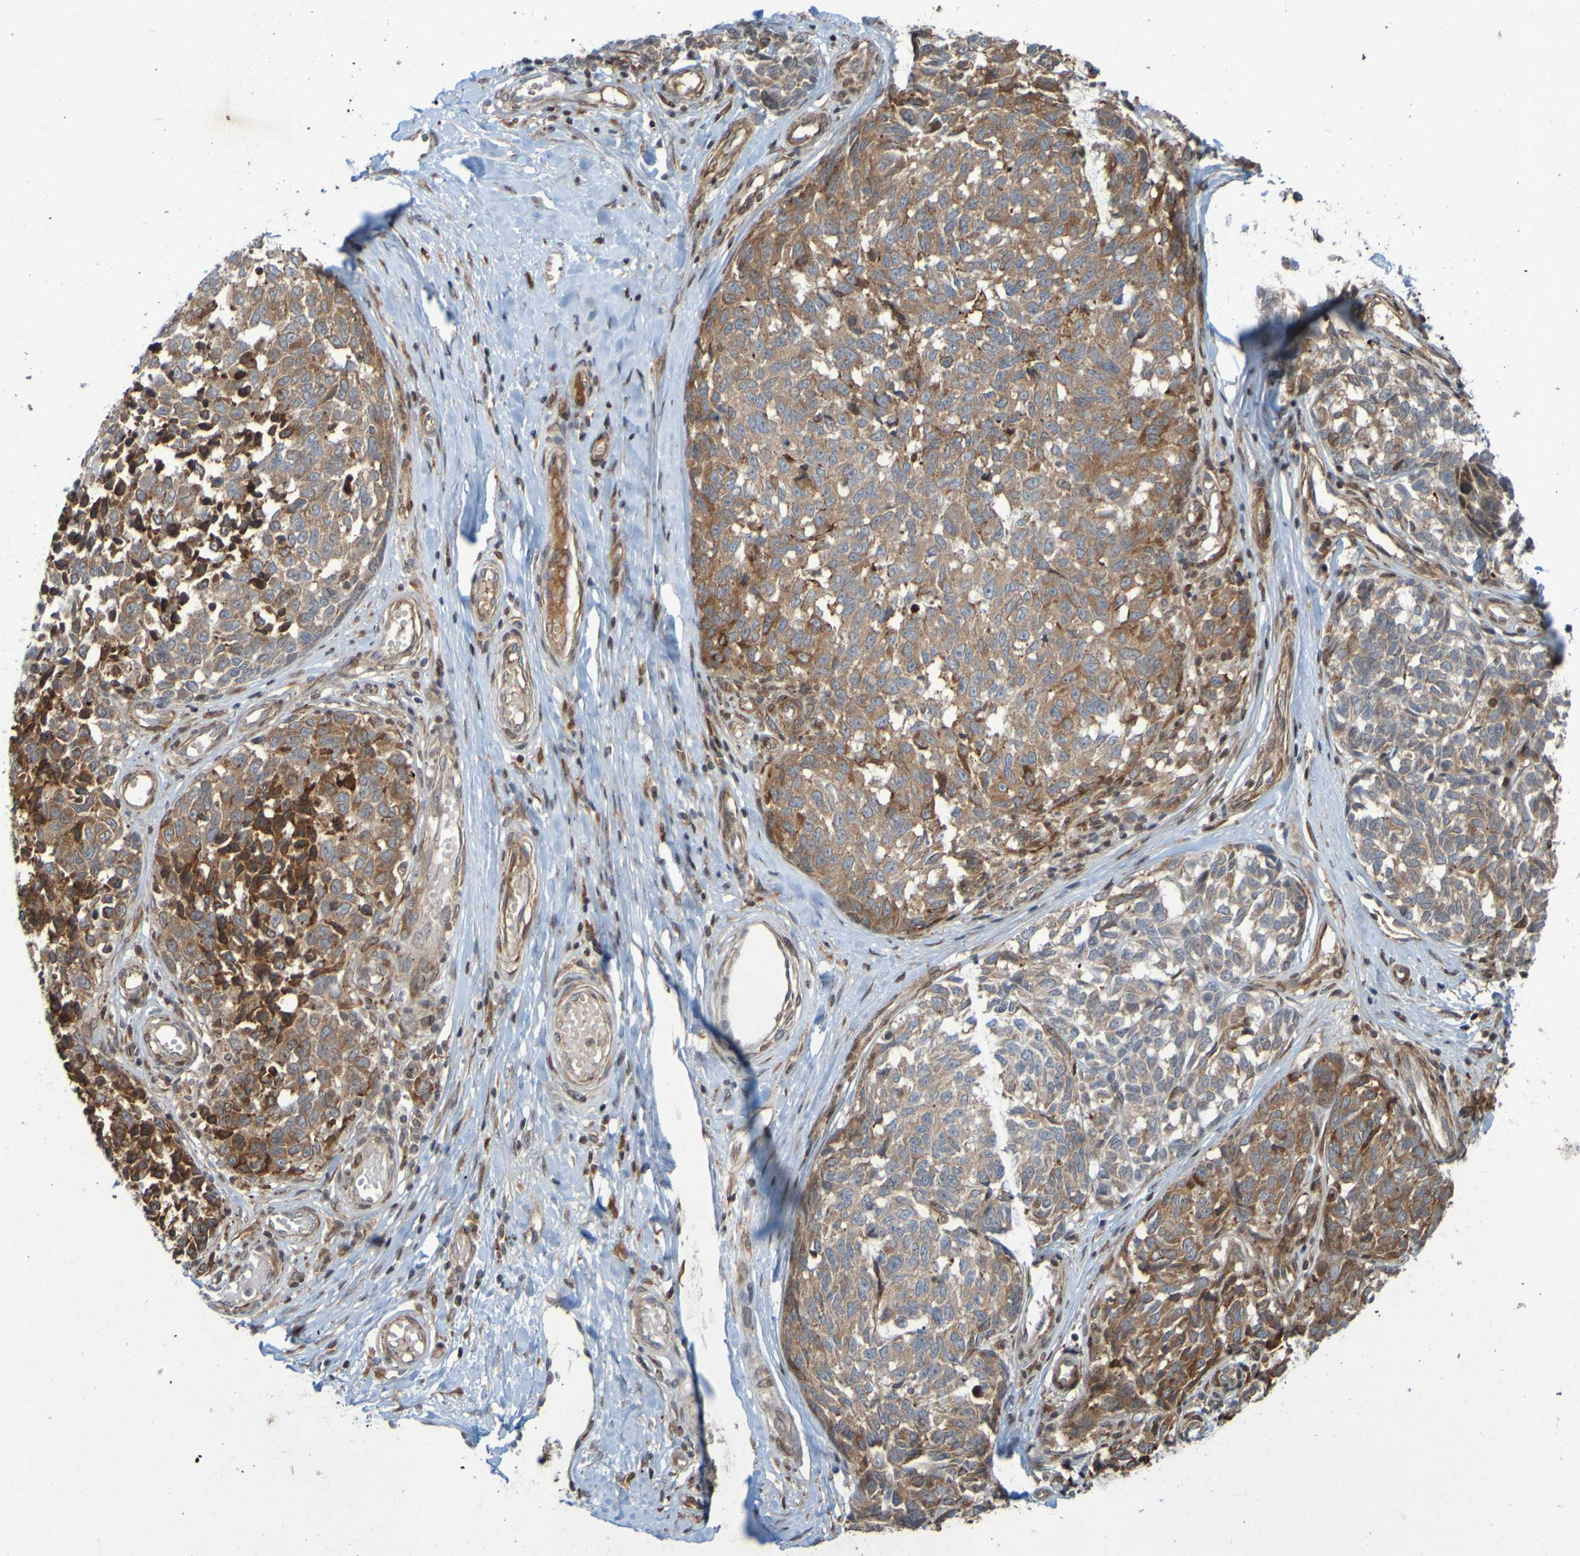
{"staining": {"intensity": "moderate", "quantity": ">75%", "location": "cytoplasmic/membranous"}, "tissue": "melanoma", "cell_type": "Tumor cells", "image_type": "cancer", "snomed": [{"axis": "morphology", "description": "Malignant melanoma, NOS"}, {"axis": "topography", "description": "Skin"}], "caption": "Malignant melanoma stained with a brown dye exhibits moderate cytoplasmic/membranous positive expression in about >75% of tumor cells.", "gene": "GUCY1A1", "patient": {"sex": "female", "age": 64}}